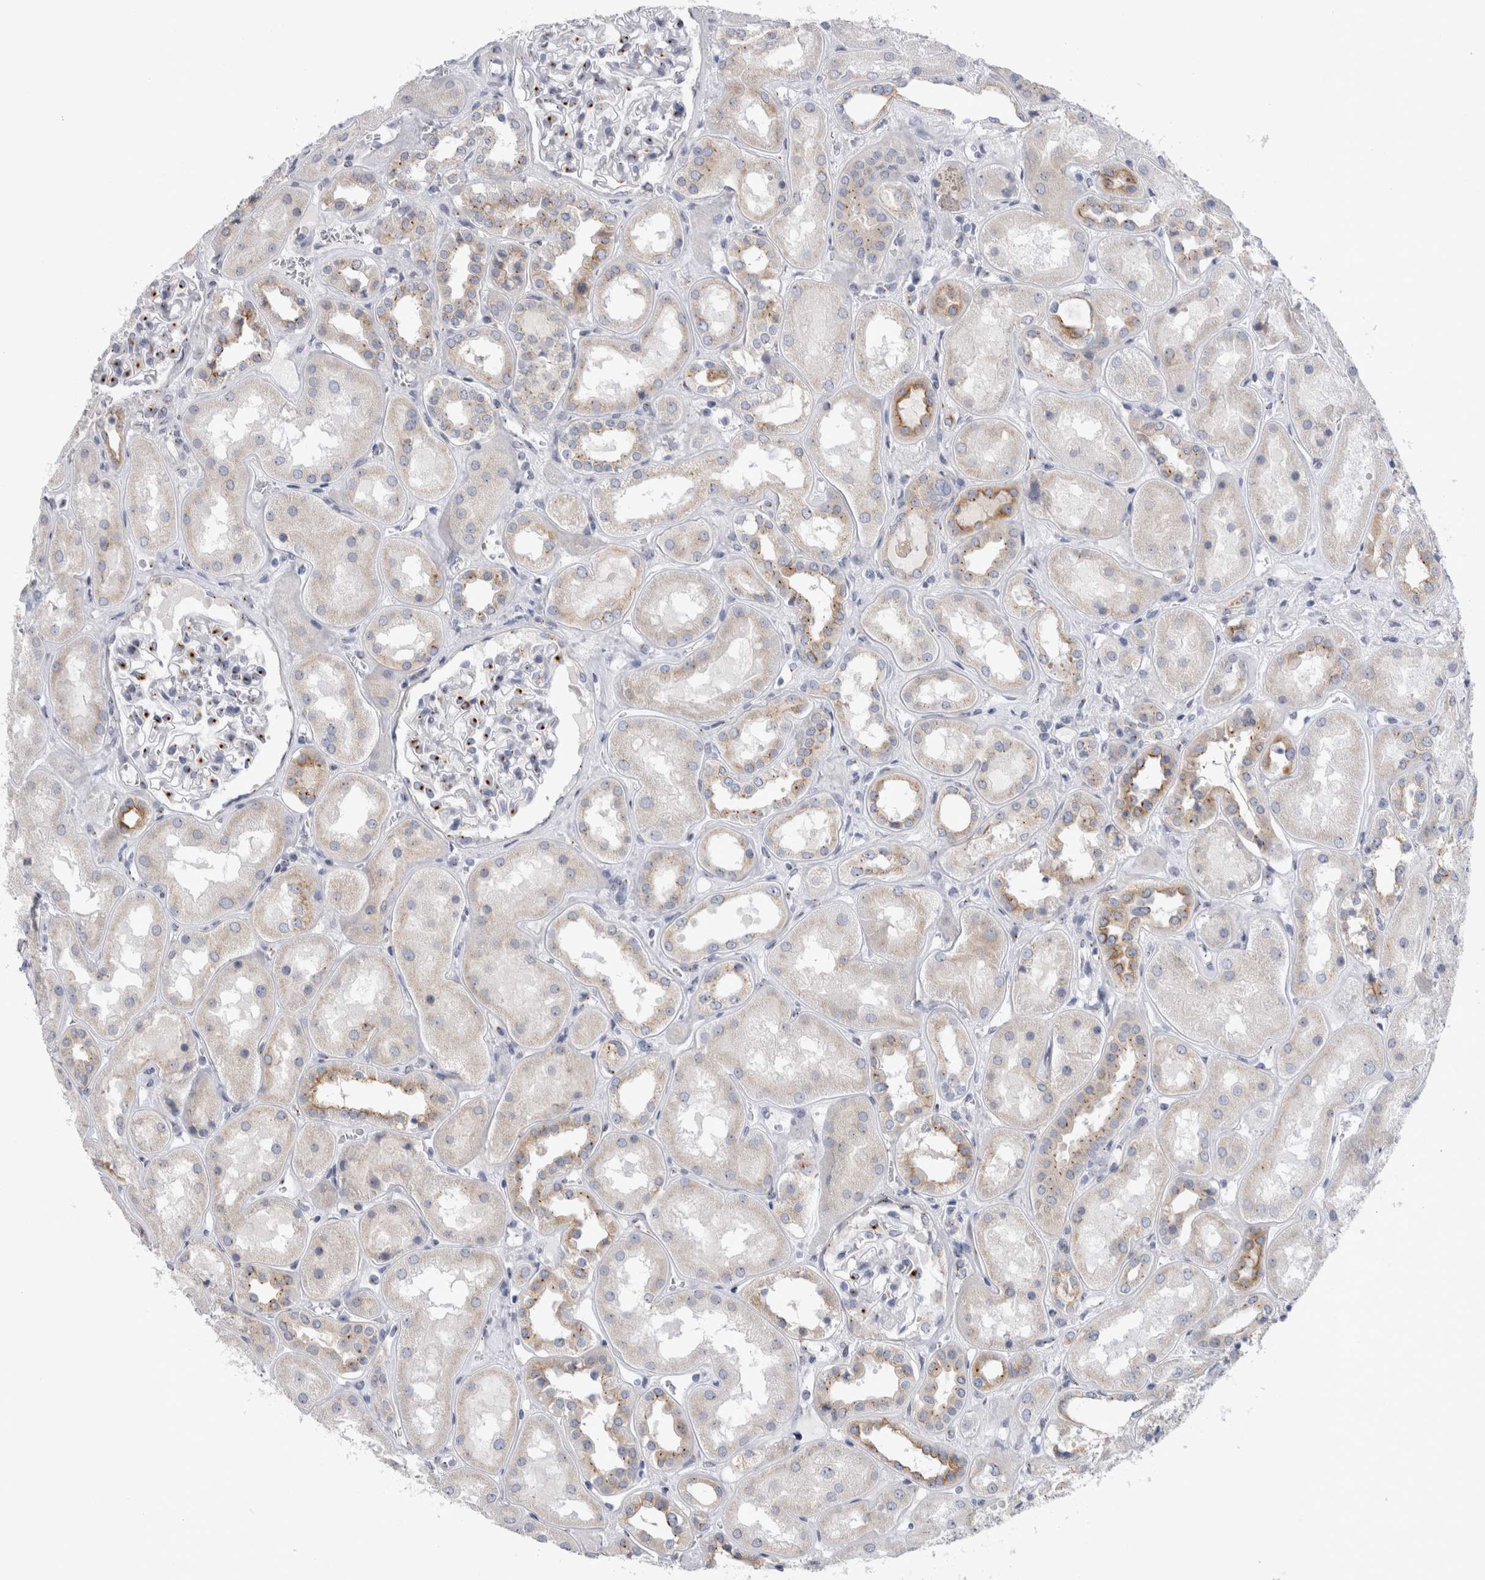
{"staining": {"intensity": "moderate", "quantity": ">75%", "location": "cytoplasmic/membranous"}, "tissue": "kidney", "cell_type": "Cells in glomeruli", "image_type": "normal", "snomed": [{"axis": "morphology", "description": "Normal tissue, NOS"}, {"axis": "topography", "description": "Kidney"}], "caption": "IHC of unremarkable human kidney reveals medium levels of moderate cytoplasmic/membranous positivity in about >75% of cells in glomeruli. (DAB IHC, brown staining for protein, blue staining for nuclei).", "gene": "AKAP9", "patient": {"sex": "male", "age": 70}}